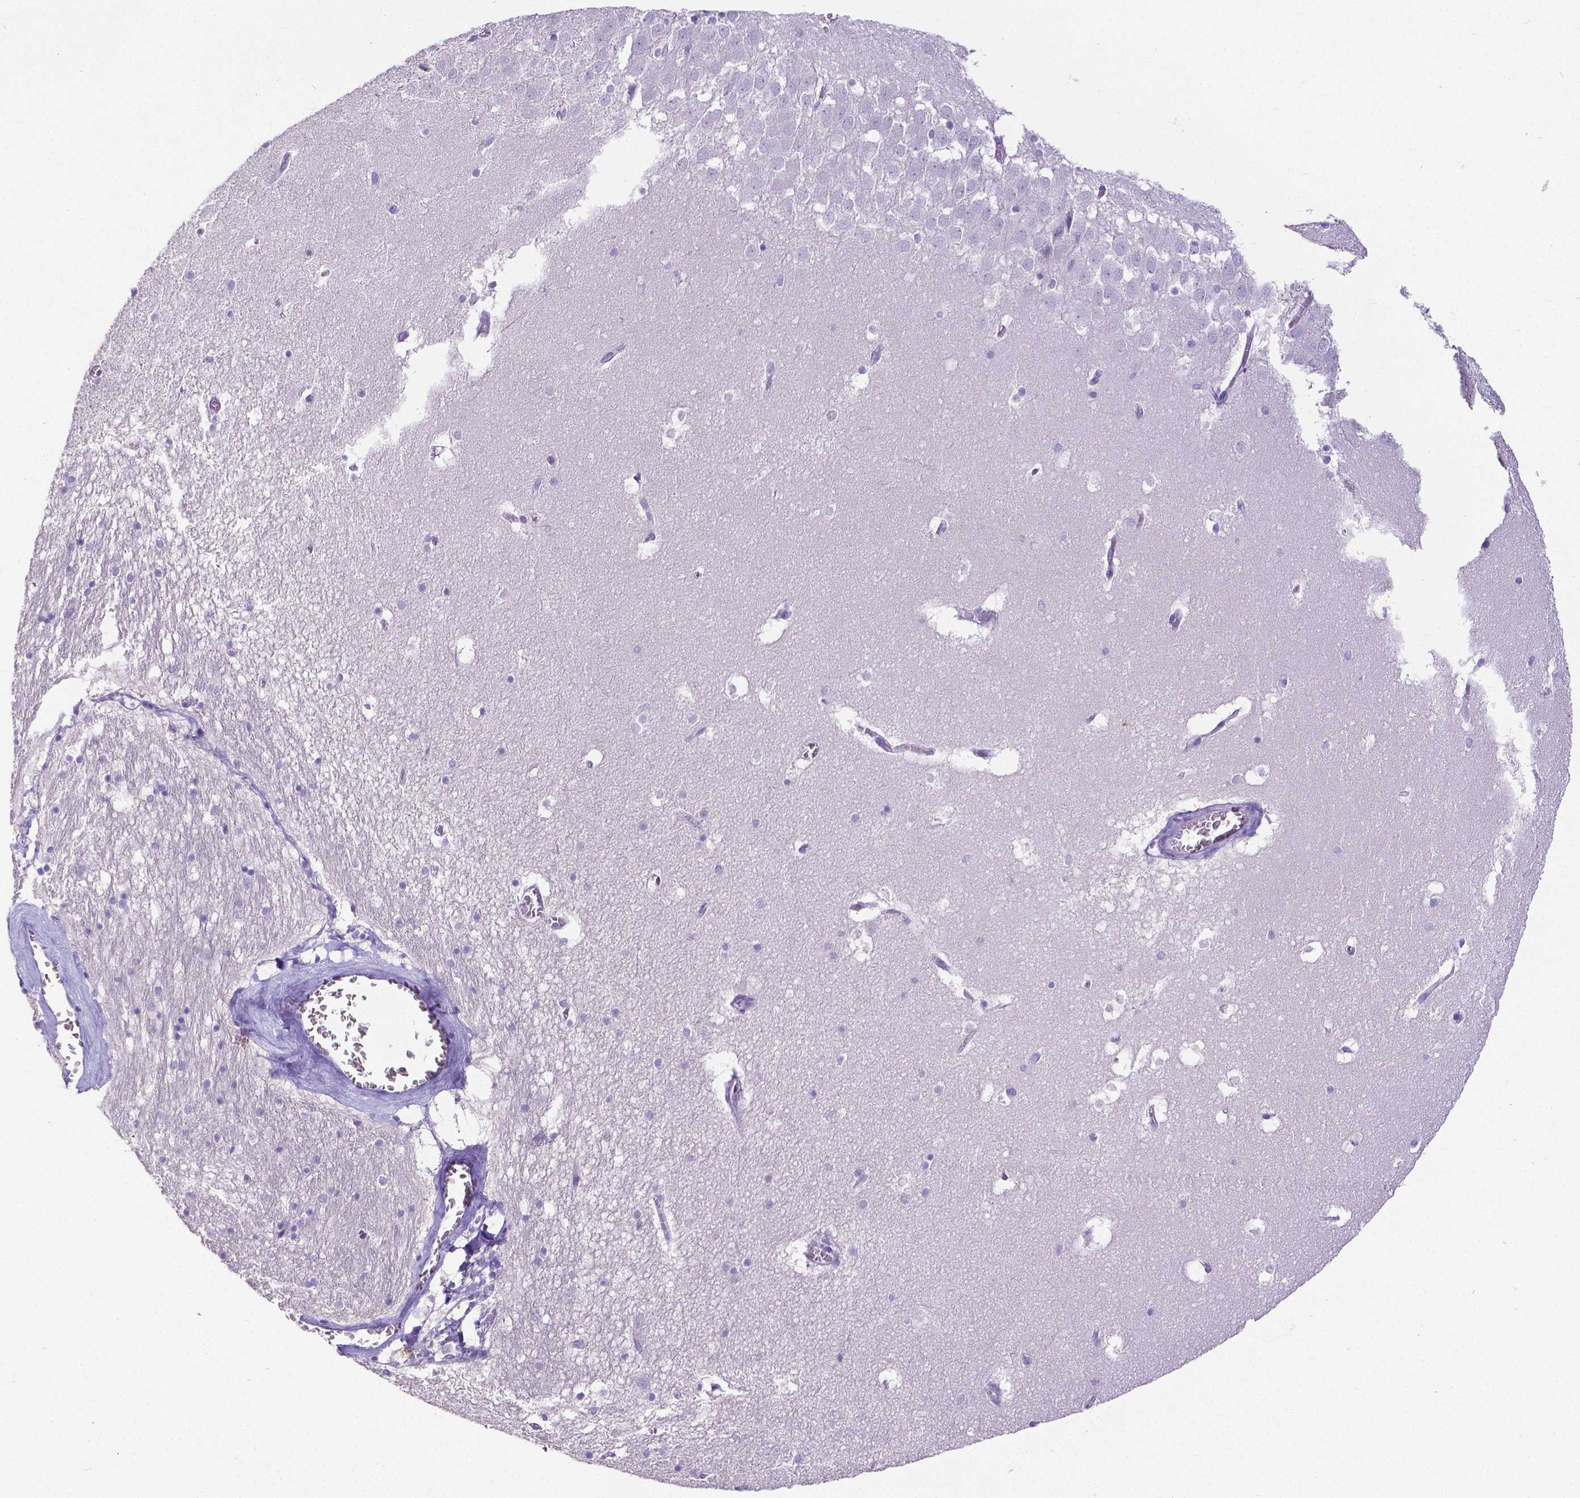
{"staining": {"intensity": "weak", "quantity": "<25%", "location": "nuclear"}, "tissue": "hippocampus", "cell_type": "Glial cells", "image_type": "normal", "snomed": [{"axis": "morphology", "description": "Normal tissue, NOS"}, {"axis": "topography", "description": "Hippocampus"}], "caption": "This is an IHC histopathology image of unremarkable human hippocampus. There is no staining in glial cells.", "gene": "SATB2", "patient": {"sex": "male", "age": 45}}